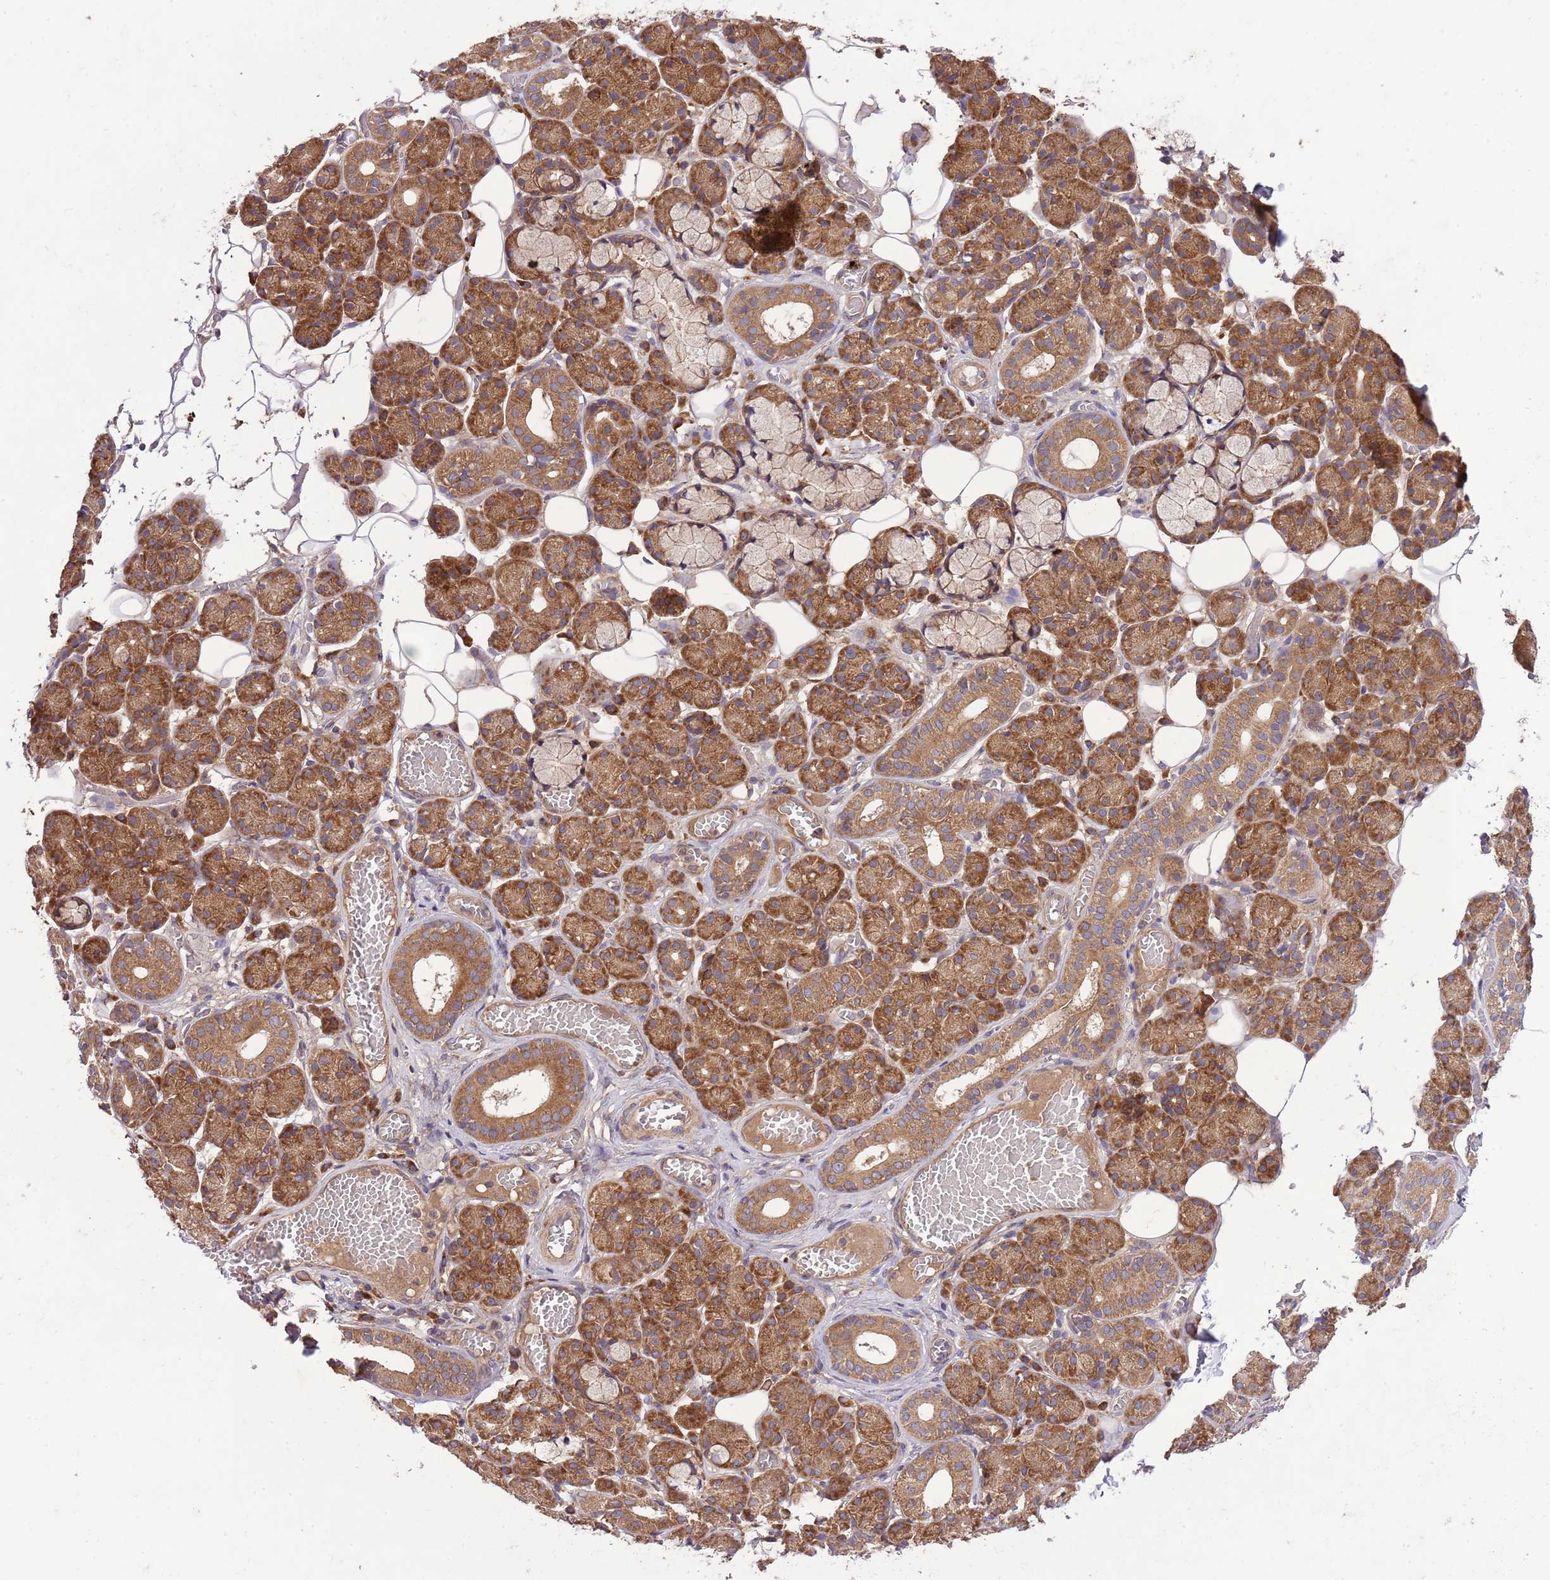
{"staining": {"intensity": "moderate", "quantity": ">75%", "location": "cytoplasmic/membranous"}, "tissue": "salivary gland", "cell_type": "Glandular cells", "image_type": "normal", "snomed": [{"axis": "morphology", "description": "Normal tissue, NOS"}, {"axis": "topography", "description": "Salivary gland"}], "caption": "Salivary gland stained for a protein shows moderate cytoplasmic/membranous positivity in glandular cells. (IHC, brightfield microscopy, high magnification).", "gene": "MFNG", "patient": {"sex": "male", "age": 63}}